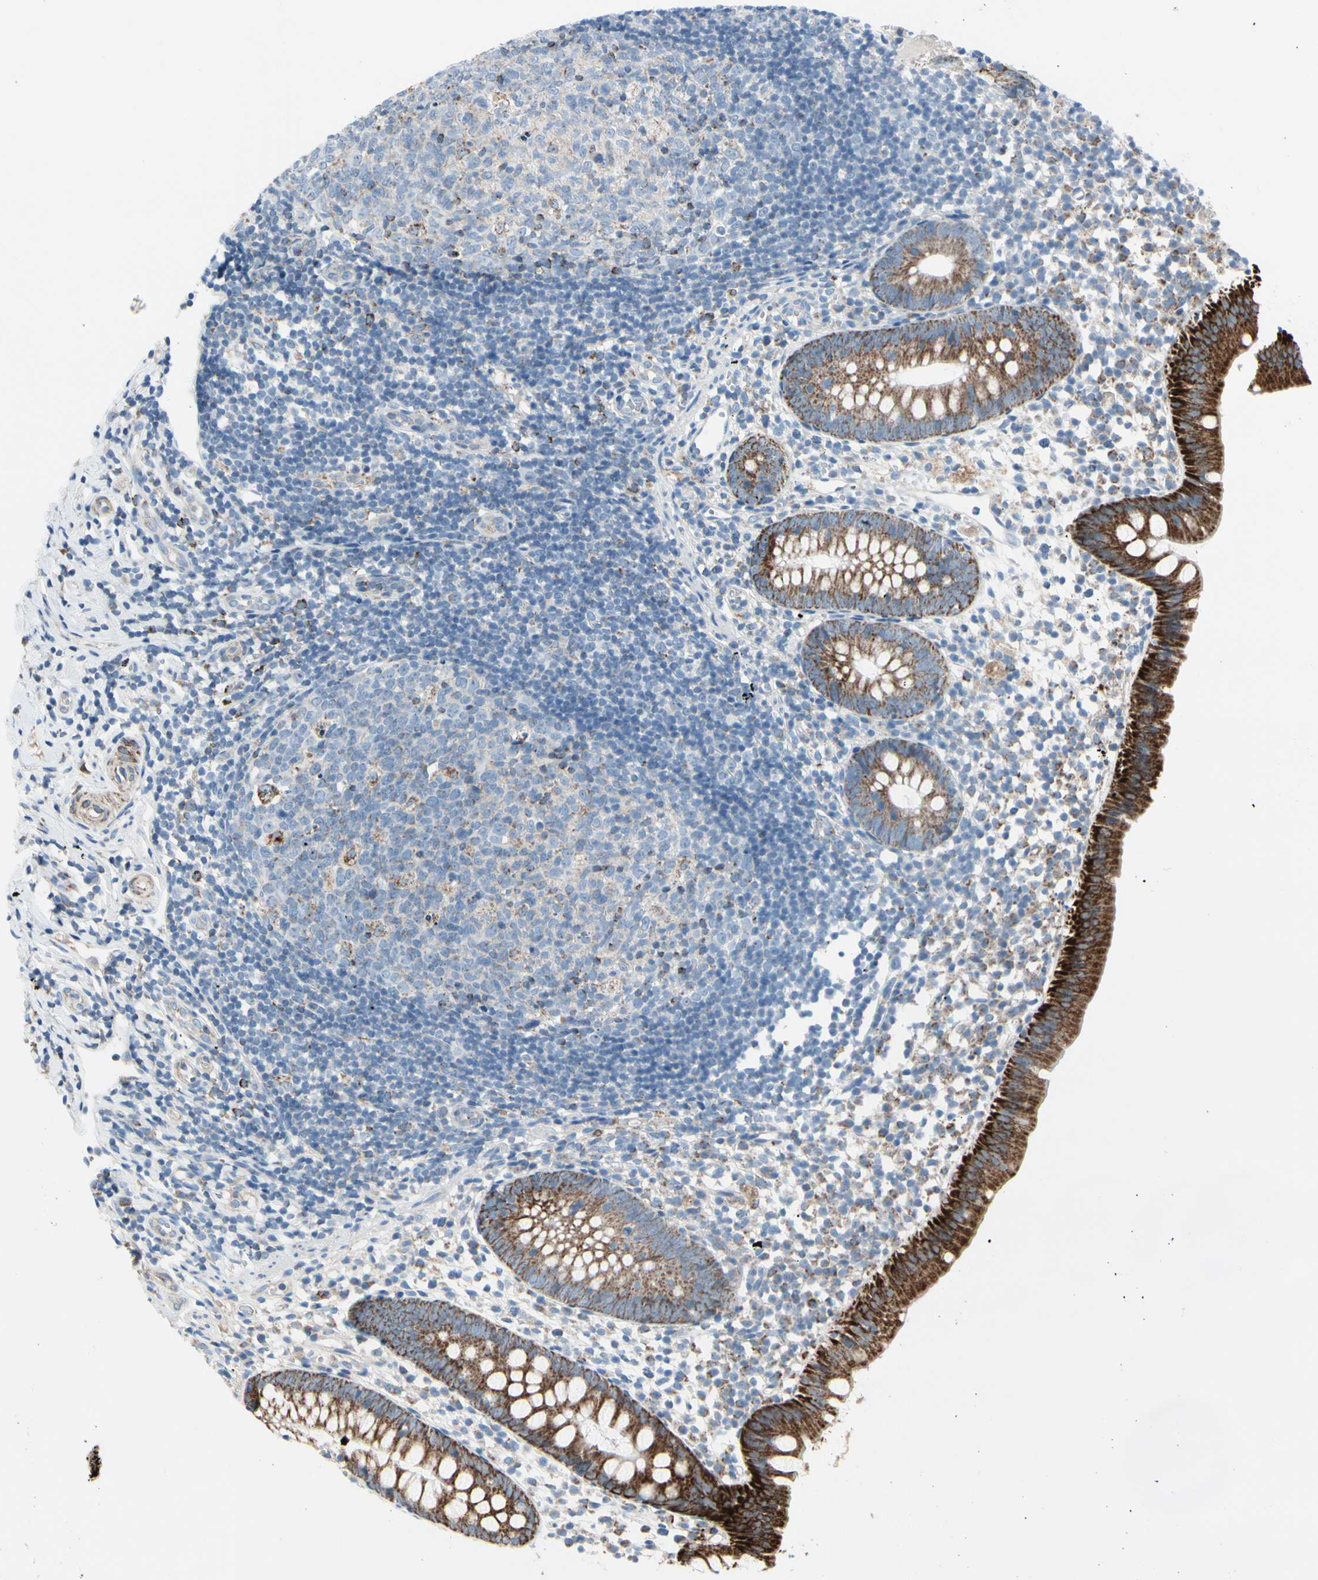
{"staining": {"intensity": "moderate", "quantity": ">75%", "location": "cytoplasmic/membranous"}, "tissue": "appendix", "cell_type": "Glandular cells", "image_type": "normal", "snomed": [{"axis": "morphology", "description": "Normal tissue, NOS"}, {"axis": "topography", "description": "Appendix"}], "caption": "Immunohistochemistry (IHC) of unremarkable appendix demonstrates medium levels of moderate cytoplasmic/membranous positivity in approximately >75% of glandular cells. The staining was performed using DAB, with brown indicating positive protein expression. Nuclei are stained blue with hematoxylin.", "gene": "CPT1A", "patient": {"sex": "female", "age": 20}}